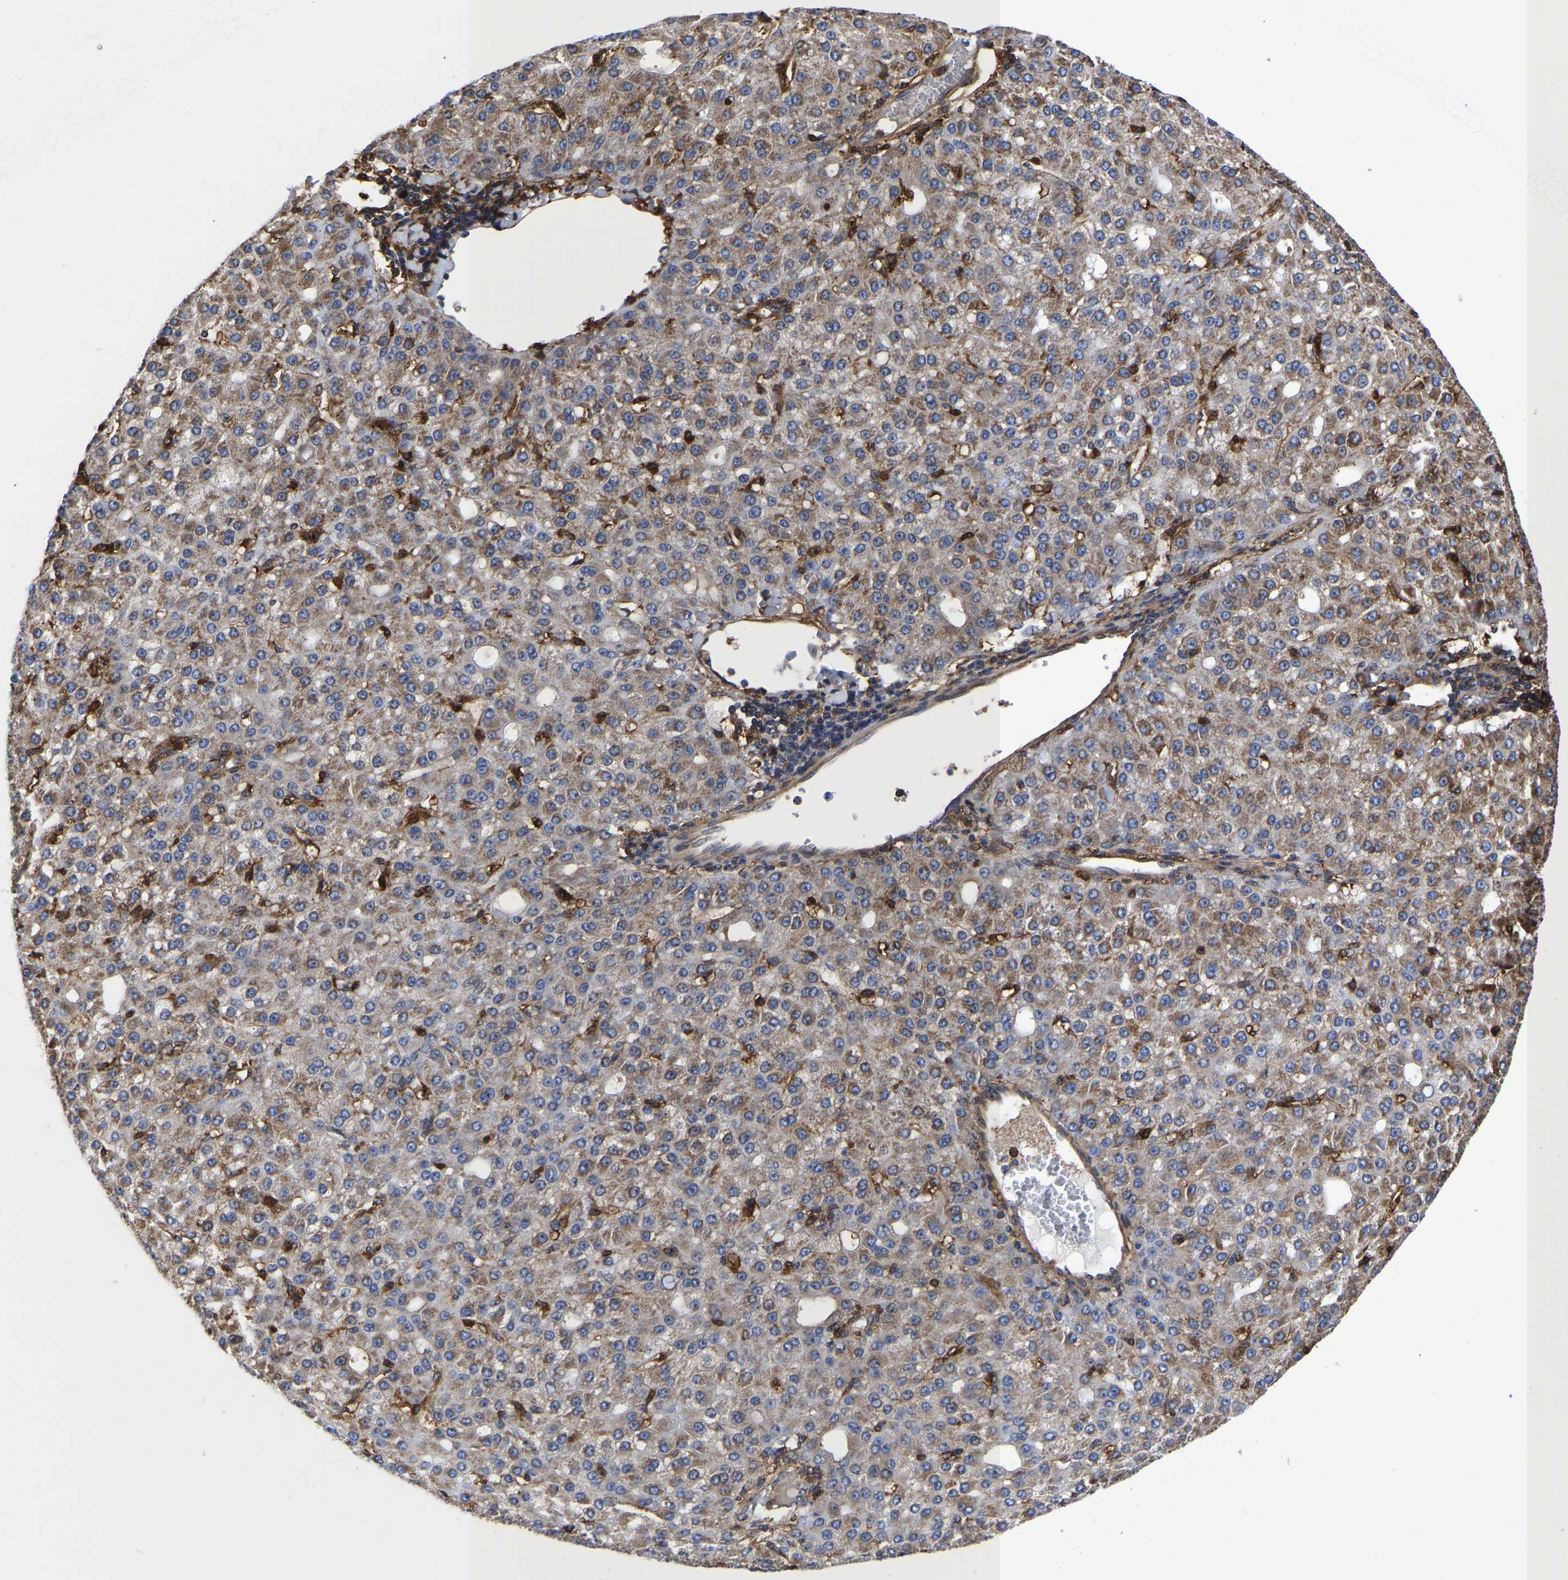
{"staining": {"intensity": "weak", "quantity": ">75%", "location": "cytoplasmic/membranous"}, "tissue": "liver cancer", "cell_type": "Tumor cells", "image_type": "cancer", "snomed": [{"axis": "morphology", "description": "Carcinoma, Hepatocellular, NOS"}, {"axis": "topography", "description": "Liver"}], "caption": "A low amount of weak cytoplasmic/membranous expression is present in approximately >75% of tumor cells in liver cancer tissue.", "gene": "LIF", "patient": {"sex": "male", "age": 67}}